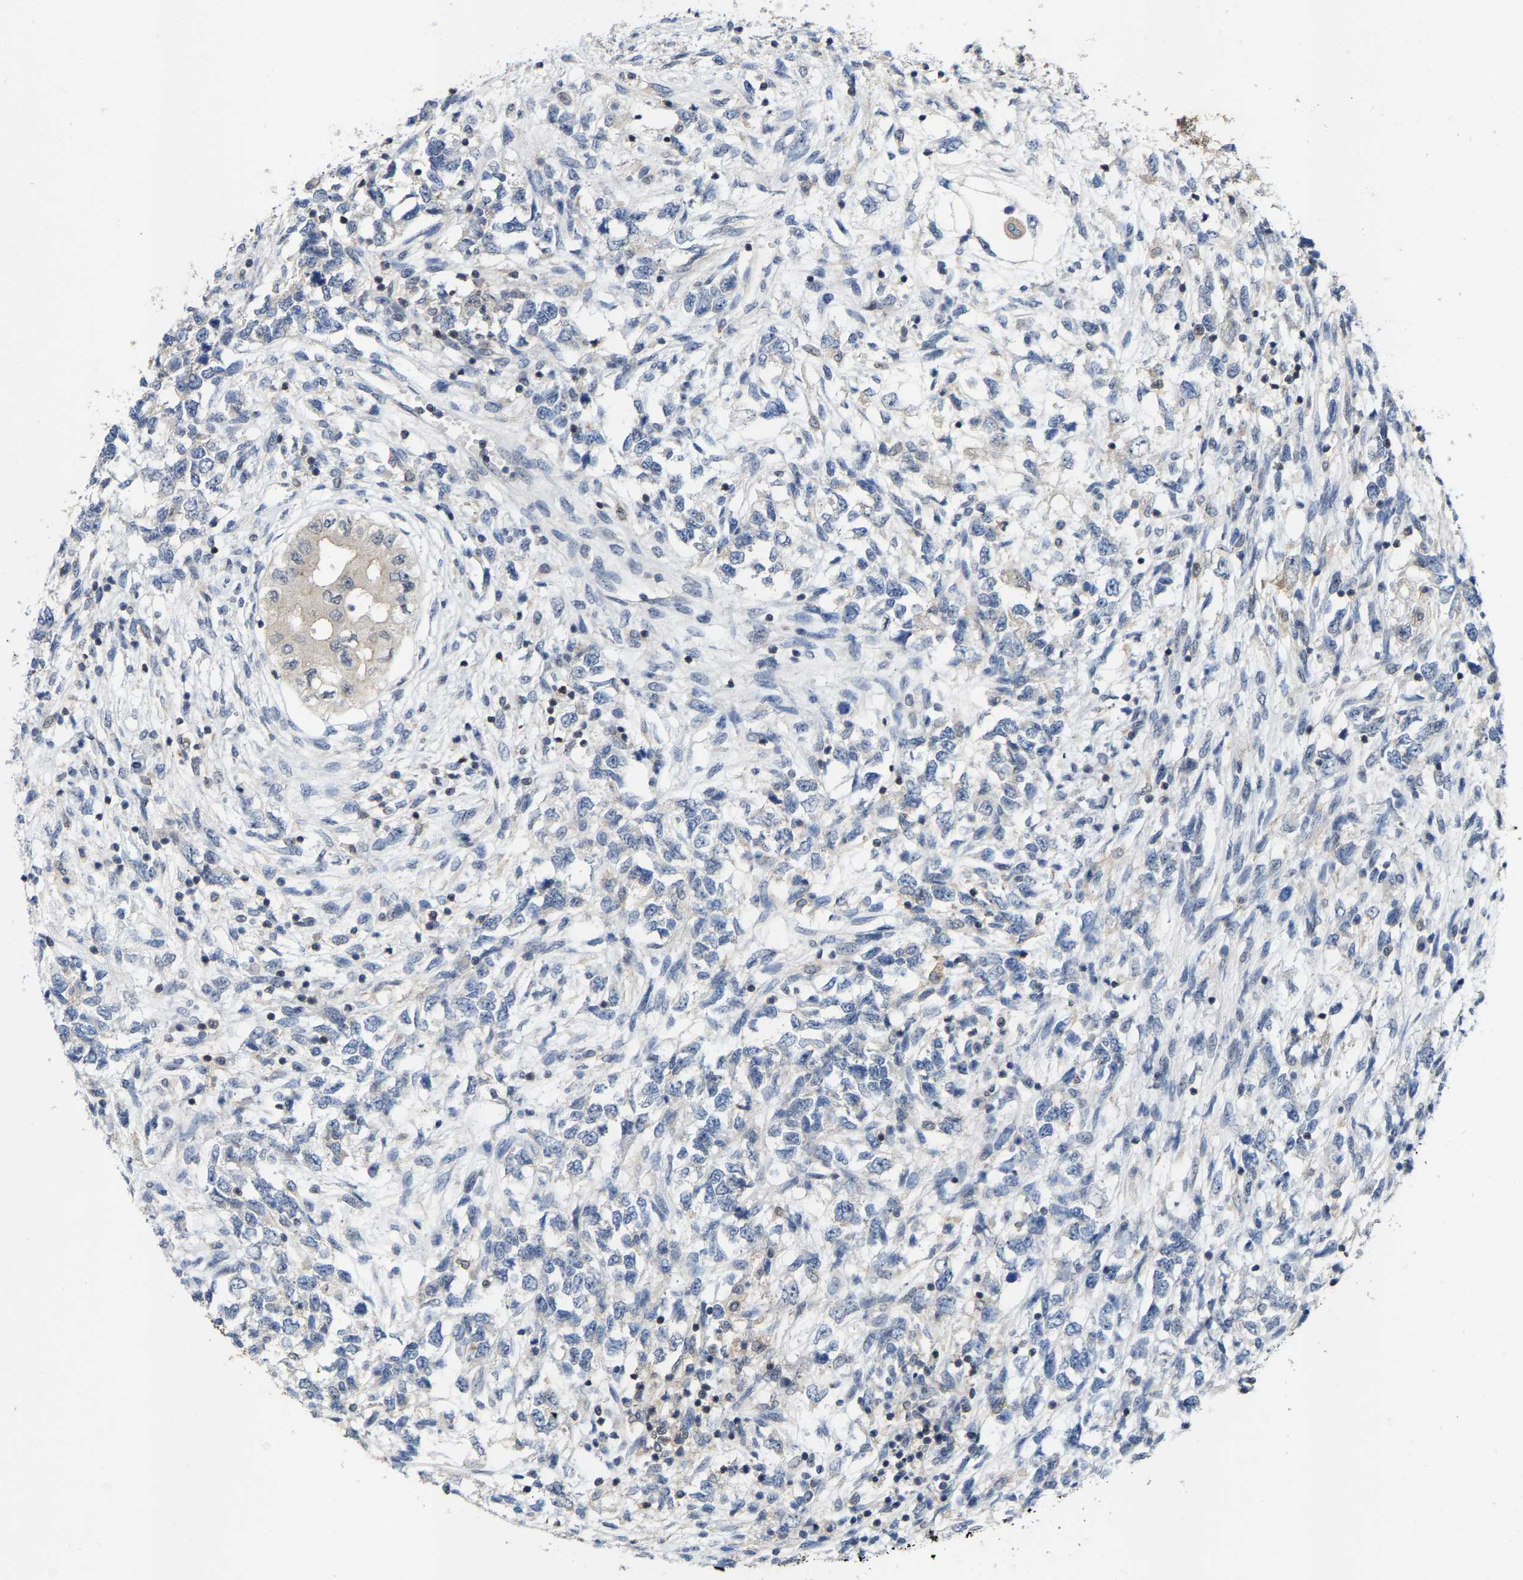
{"staining": {"intensity": "negative", "quantity": "none", "location": "none"}, "tissue": "testis cancer", "cell_type": "Tumor cells", "image_type": "cancer", "snomed": [{"axis": "morphology", "description": "Seminoma, NOS"}, {"axis": "topography", "description": "Testis"}], "caption": "A high-resolution photomicrograph shows immunohistochemistry staining of testis cancer, which reveals no significant positivity in tumor cells. The staining was performed using DAB to visualize the protein expression in brown, while the nuclei were stained in blue with hematoxylin (Magnification: 20x).", "gene": "FGD3", "patient": {"sex": "male", "age": 28}}